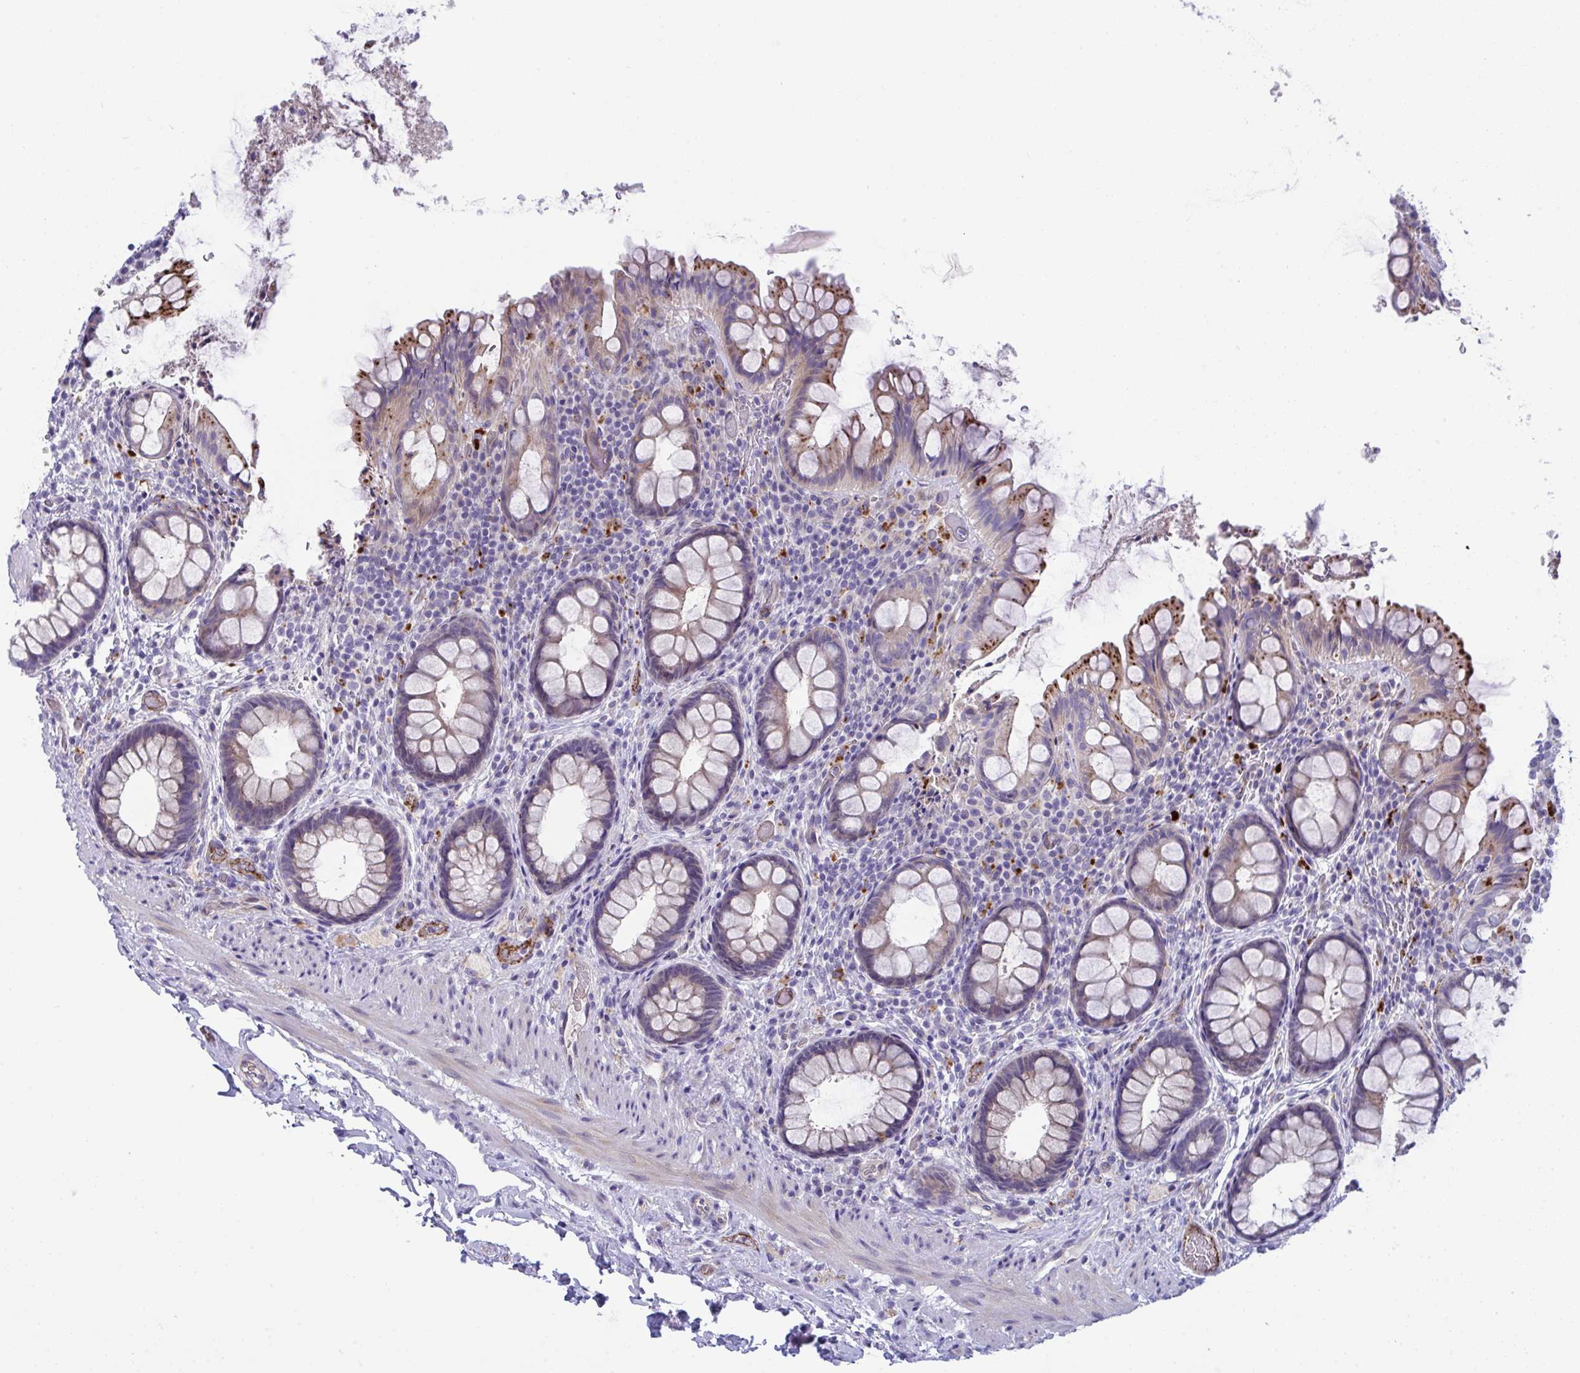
{"staining": {"intensity": "strong", "quantity": "<25%", "location": "cytoplasmic/membranous"}, "tissue": "rectum", "cell_type": "Glandular cells", "image_type": "normal", "snomed": [{"axis": "morphology", "description": "Normal tissue, NOS"}, {"axis": "topography", "description": "Rectum"}, {"axis": "topography", "description": "Peripheral nerve tissue"}], "caption": "Strong cytoplasmic/membranous protein expression is identified in about <25% of glandular cells in rectum. The protein of interest is shown in brown color, while the nuclei are stained blue.", "gene": "TOR1AIP2", "patient": {"sex": "female", "age": 69}}